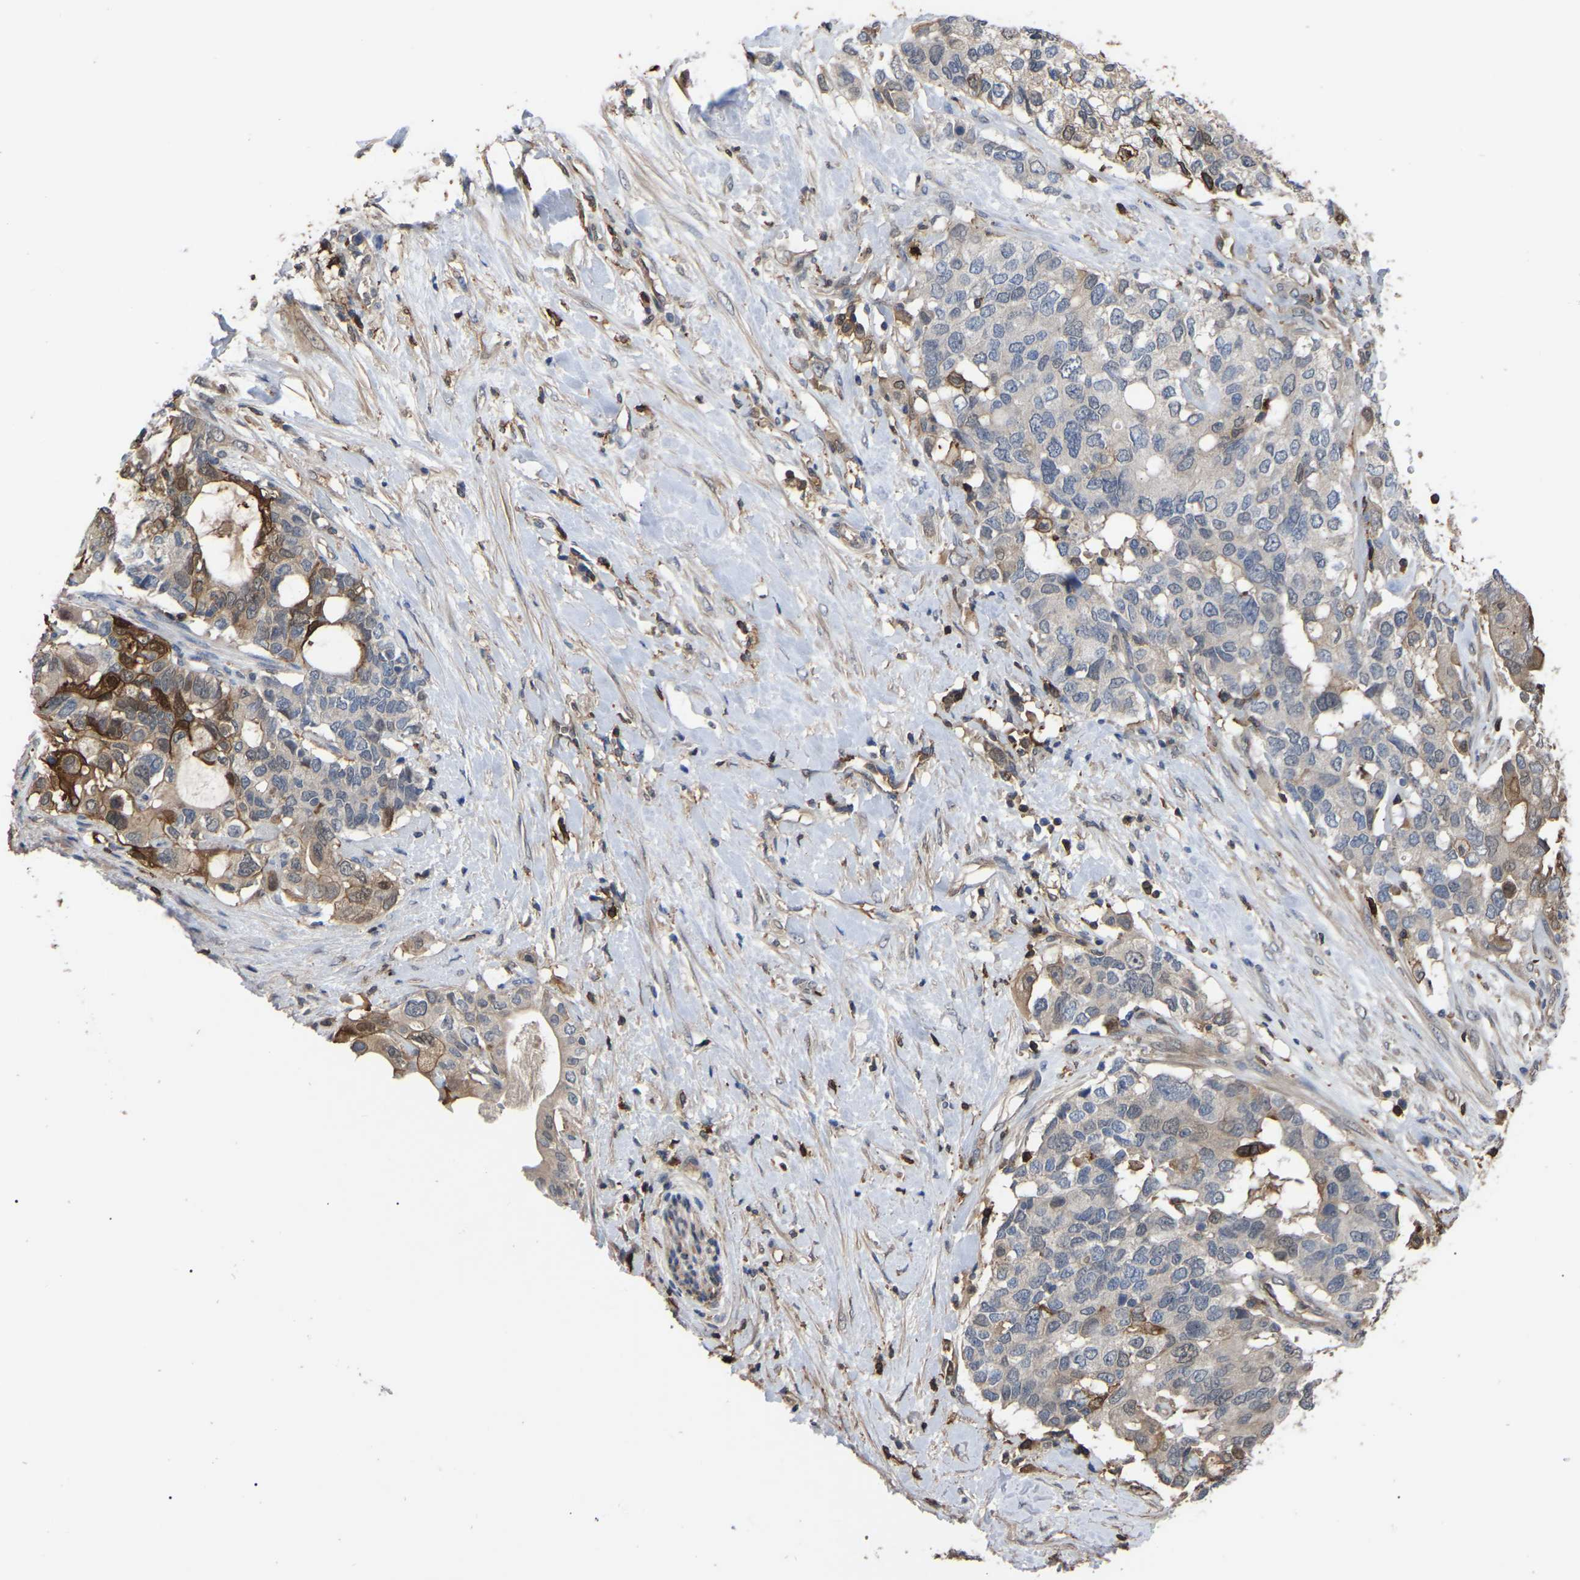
{"staining": {"intensity": "moderate", "quantity": "<25%", "location": "cytoplasmic/membranous"}, "tissue": "pancreatic cancer", "cell_type": "Tumor cells", "image_type": "cancer", "snomed": [{"axis": "morphology", "description": "Adenocarcinoma, NOS"}, {"axis": "topography", "description": "Pancreas"}], "caption": "Protein expression analysis of human adenocarcinoma (pancreatic) reveals moderate cytoplasmic/membranous expression in approximately <25% of tumor cells.", "gene": "CIT", "patient": {"sex": "female", "age": 56}}